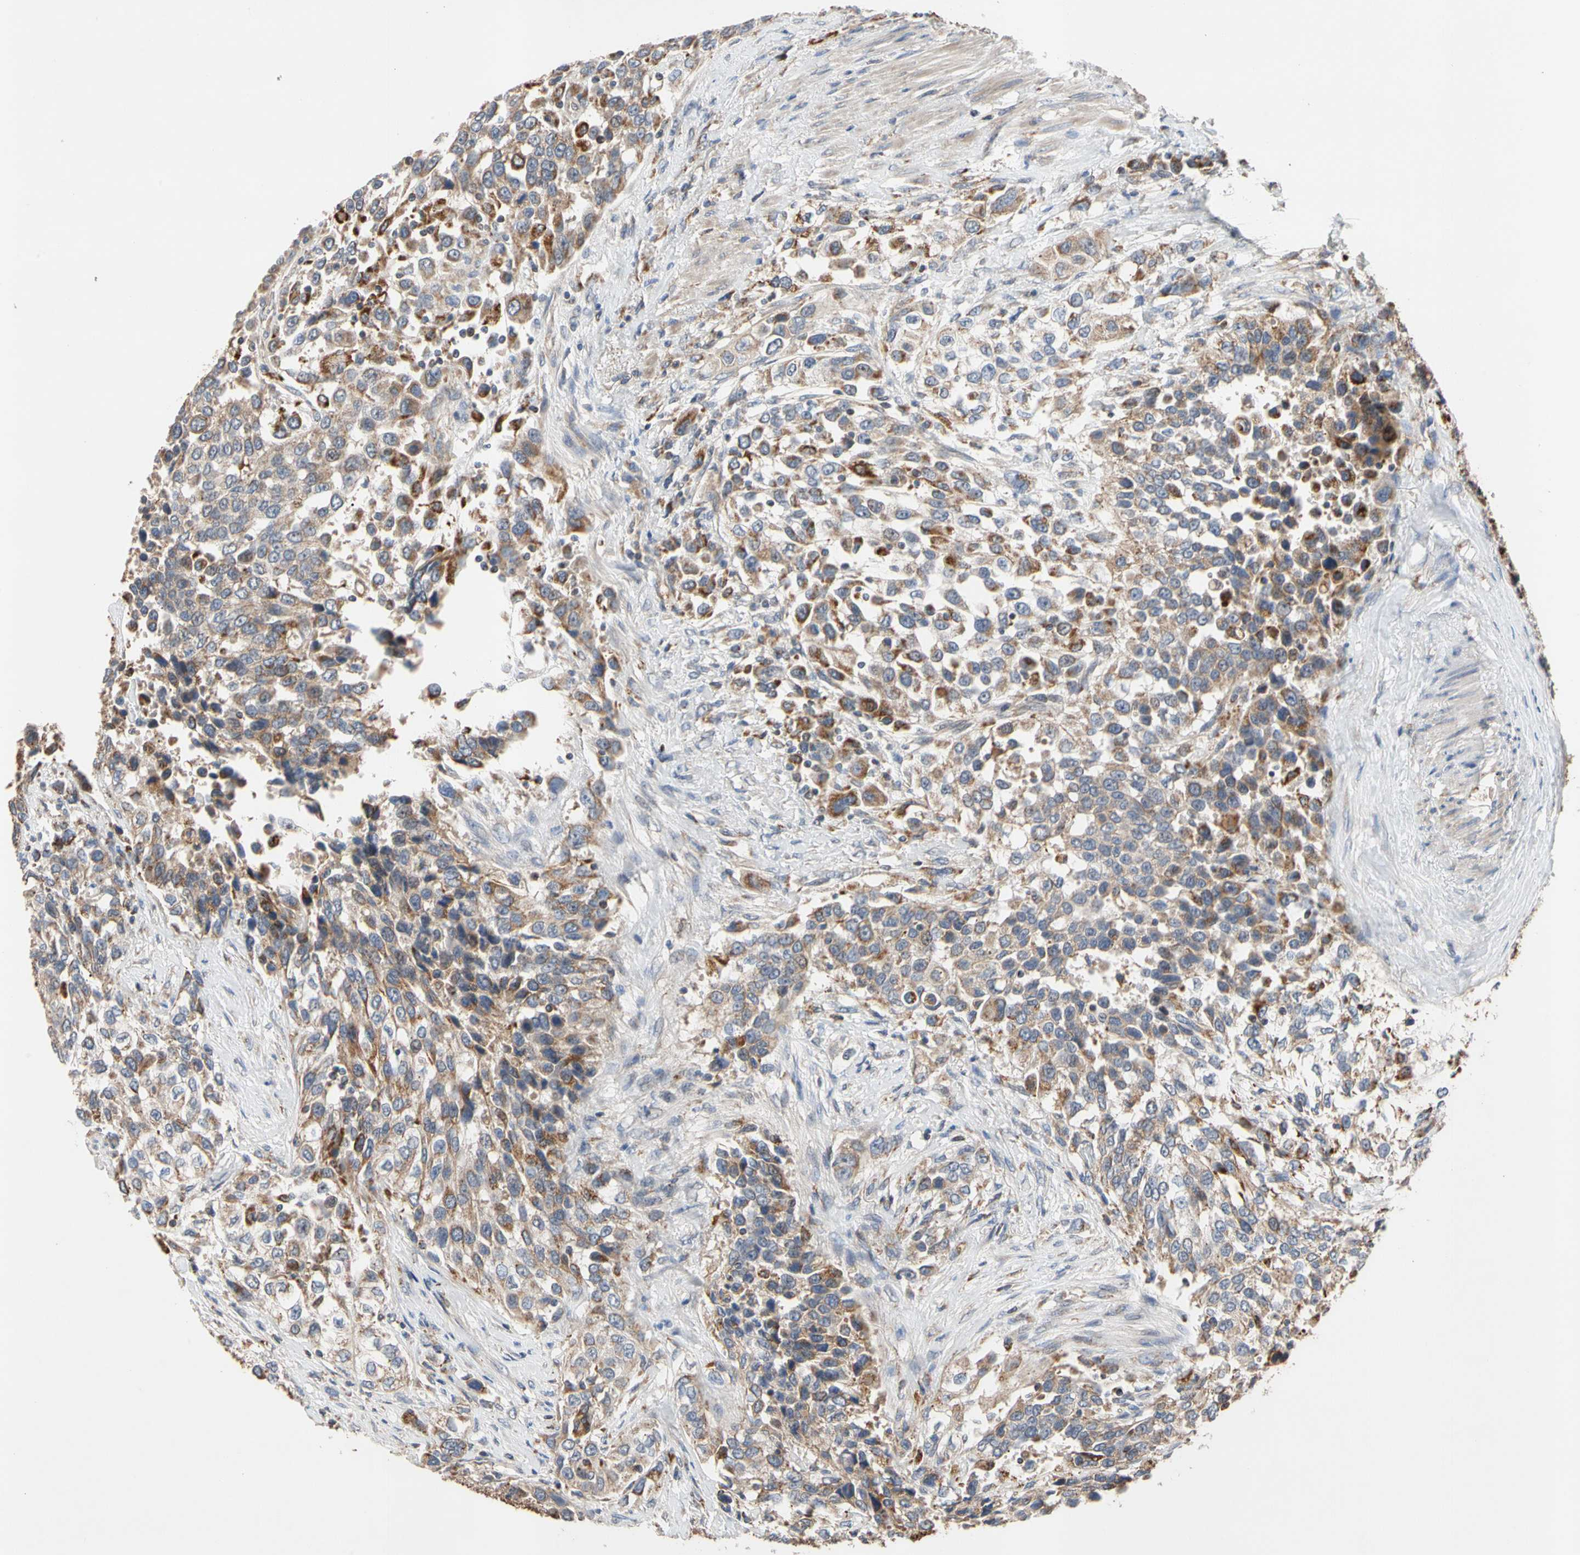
{"staining": {"intensity": "moderate", "quantity": ">75%", "location": "cytoplasmic/membranous"}, "tissue": "urothelial cancer", "cell_type": "Tumor cells", "image_type": "cancer", "snomed": [{"axis": "morphology", "description": "Urothelial carcinoma, High grade"}, {"axis": "topography", "description": "Urinary bladder"}], "caption": "This is an image of immunohistochemistry staining of urothelial cancer, which shows moderate positivity in the cytoplasmic/membranous of tumor cells.", "gene": "GPD2", "patient": {"sex": "female", "age": 80}}